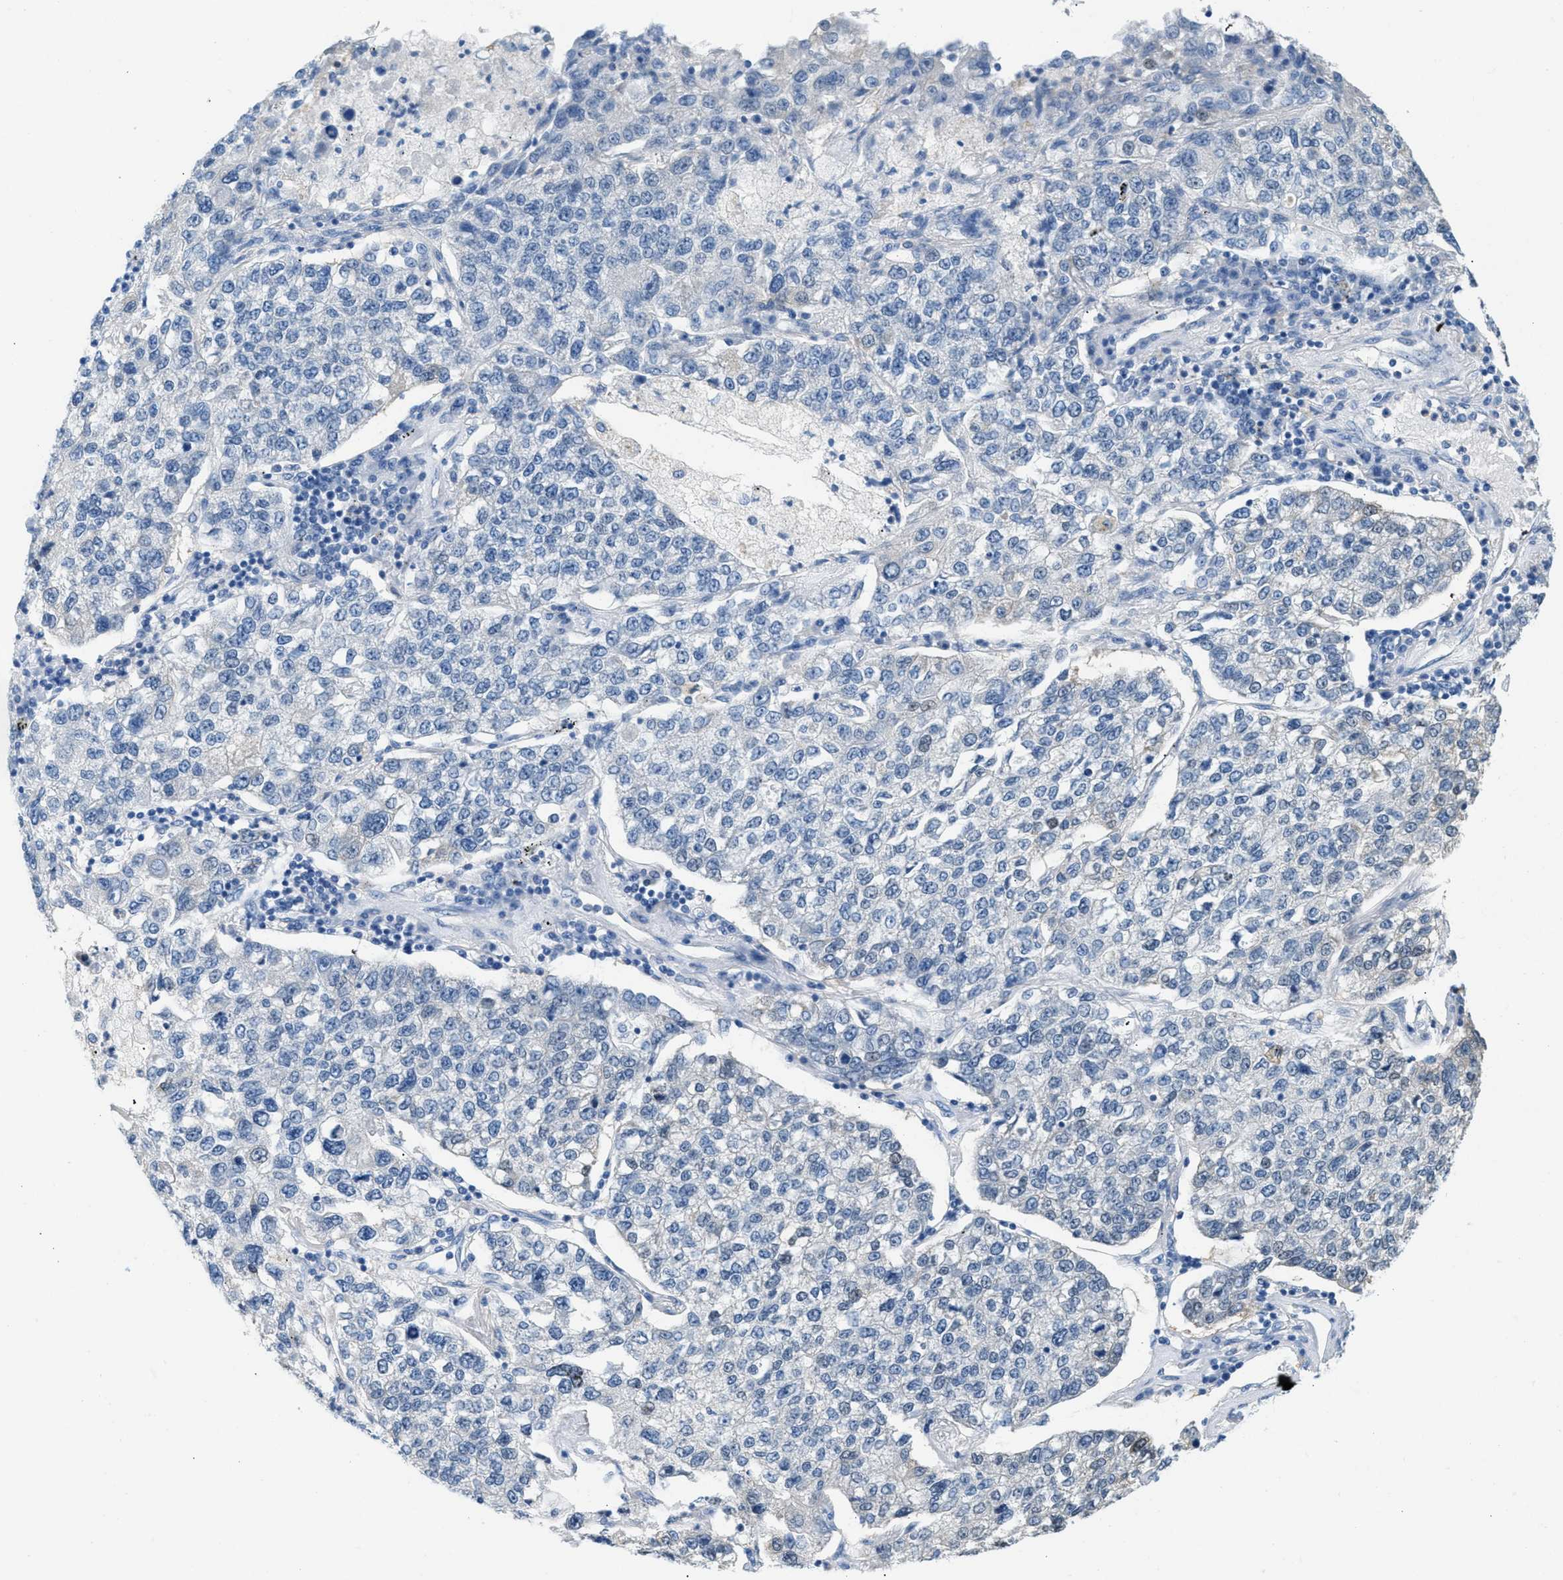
{"staining": {"intensity": "negative", "quantity": "none", "location": "none"}, "tissue": "lung cancer", "cell_type": "Tumor cells", "image_type": "cancer", "snomed": [{"axis": "morphology", "description": "Adenocarcinoma, NOS"}, {"axis": "topography", "description": "Lung"}], "caption": "Adenocarcinoma (lung) stained for a protein using immunohistochemistry (IHC) shows no expression tumor cells.", "gene": "SPAM1", "patient": {"sex": "male", "age": 49}}